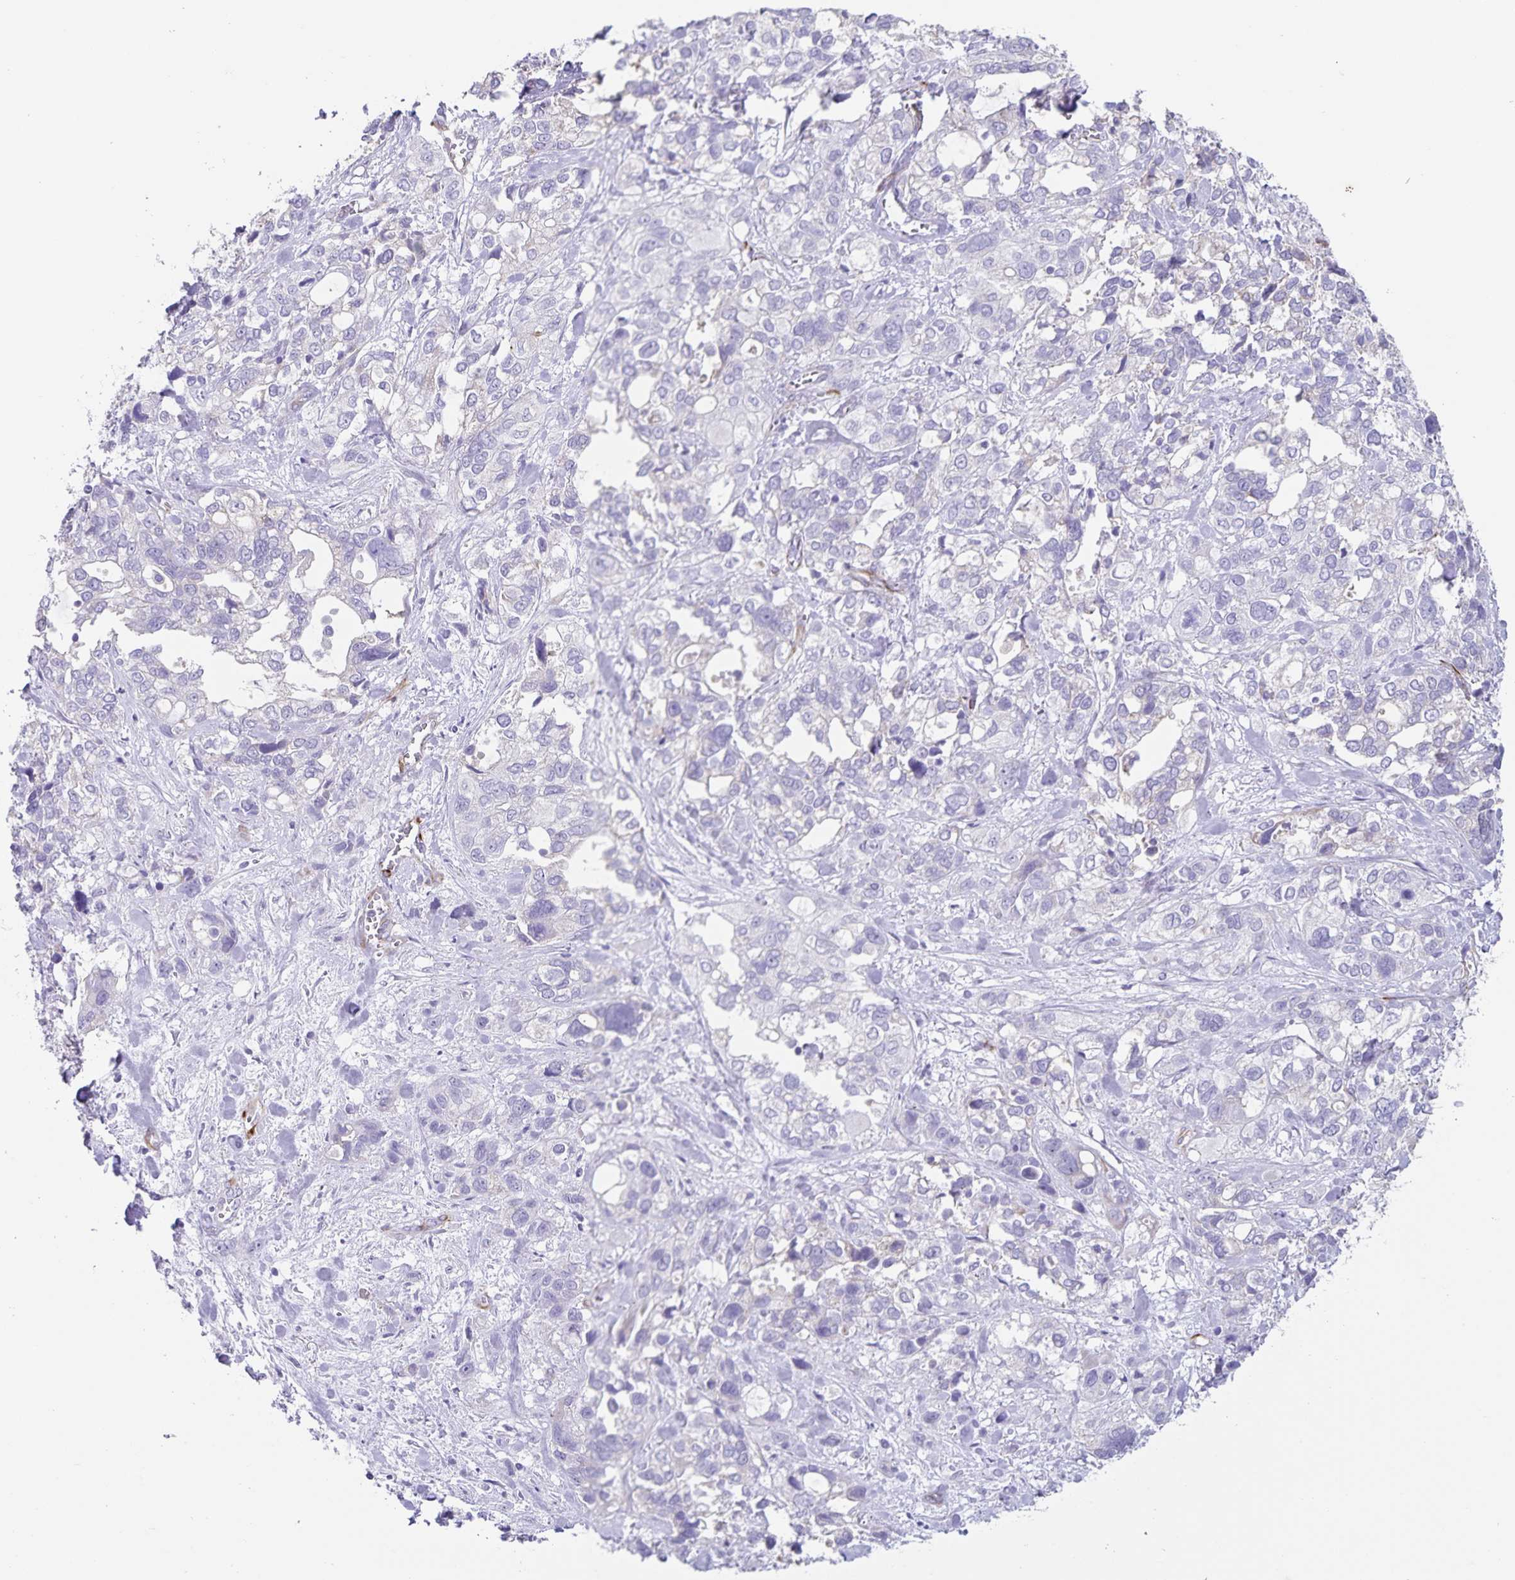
{"staining": {"intensity": "negative", "quantity": "none", "location": "none"}, "tissue": "stomach cancer", "cell_type": "Tumor cells", "image_type": "cancer", "snomed": [{"axis": "morphology", "description": "Adenocarcinoma, NOS"}, {"axis": "topography", "description": "Stomach, upper"}], "caption": "This is an immunohistochemistry photomicrograph of stomach cancer (adenocarcinoma). There is no expression in tumor cells.", "gene": "SYNM", "patient": {"sex": "female", "age": 81}}